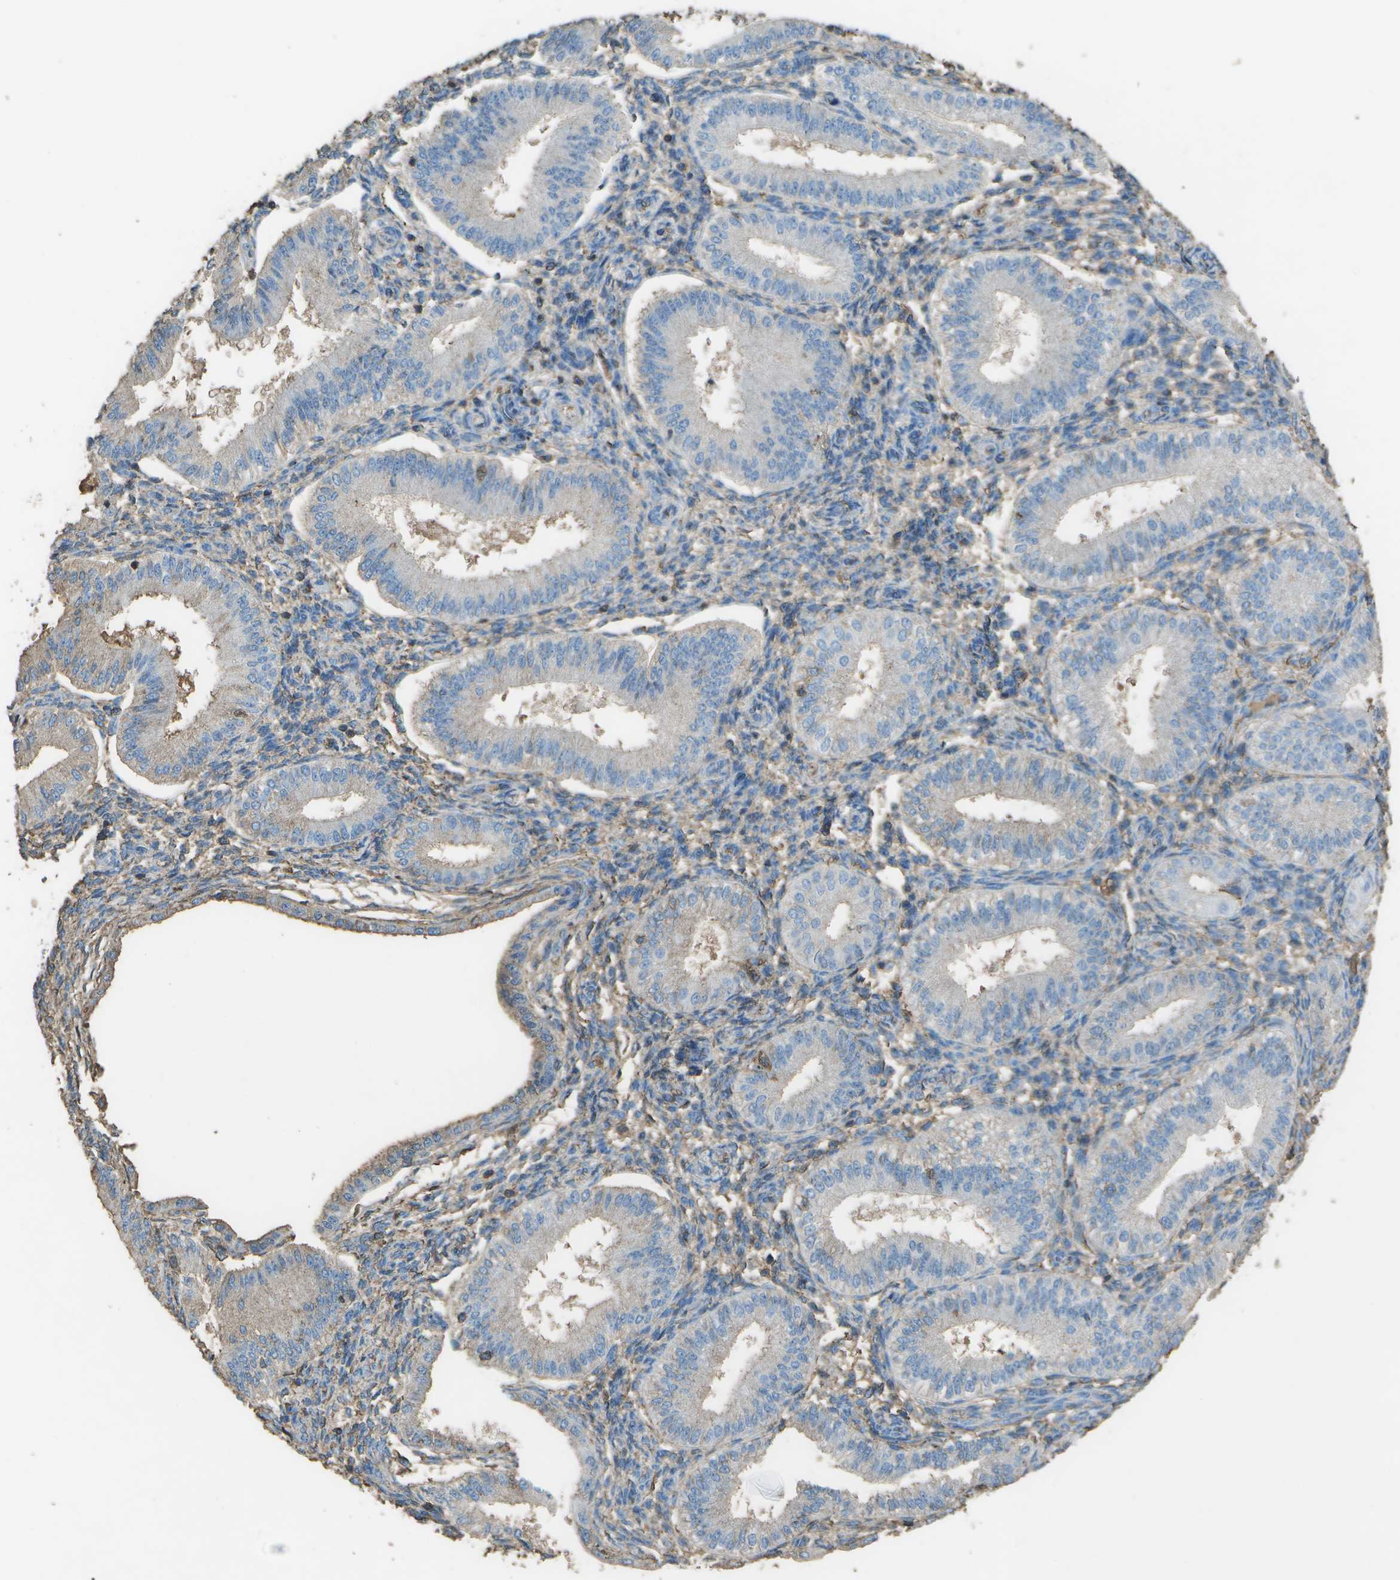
{"staining": {"intensity": "moderate", "quantity": "25%-75%", "location": "cytoplasmic/membranous"}, "tissue": "endometrium", "cell_type": "Cells in endometrial stroma", "image_type": "normal", "snomed": [{"axis": "morphology", "description": "Normal tissue, NOS"}, {"axis": "topography", "description": "Endometrium"}], "caption": "Moderate cytoplasmic/membranous protein staining is seen in approximately 25%-75% of cells in endometrial stroma in endometrium. The protein is shown in brown color, while the nuclei are stained blue.", "gene": "CYP4F11", "patient": {"sex": "female", "age": 39}}